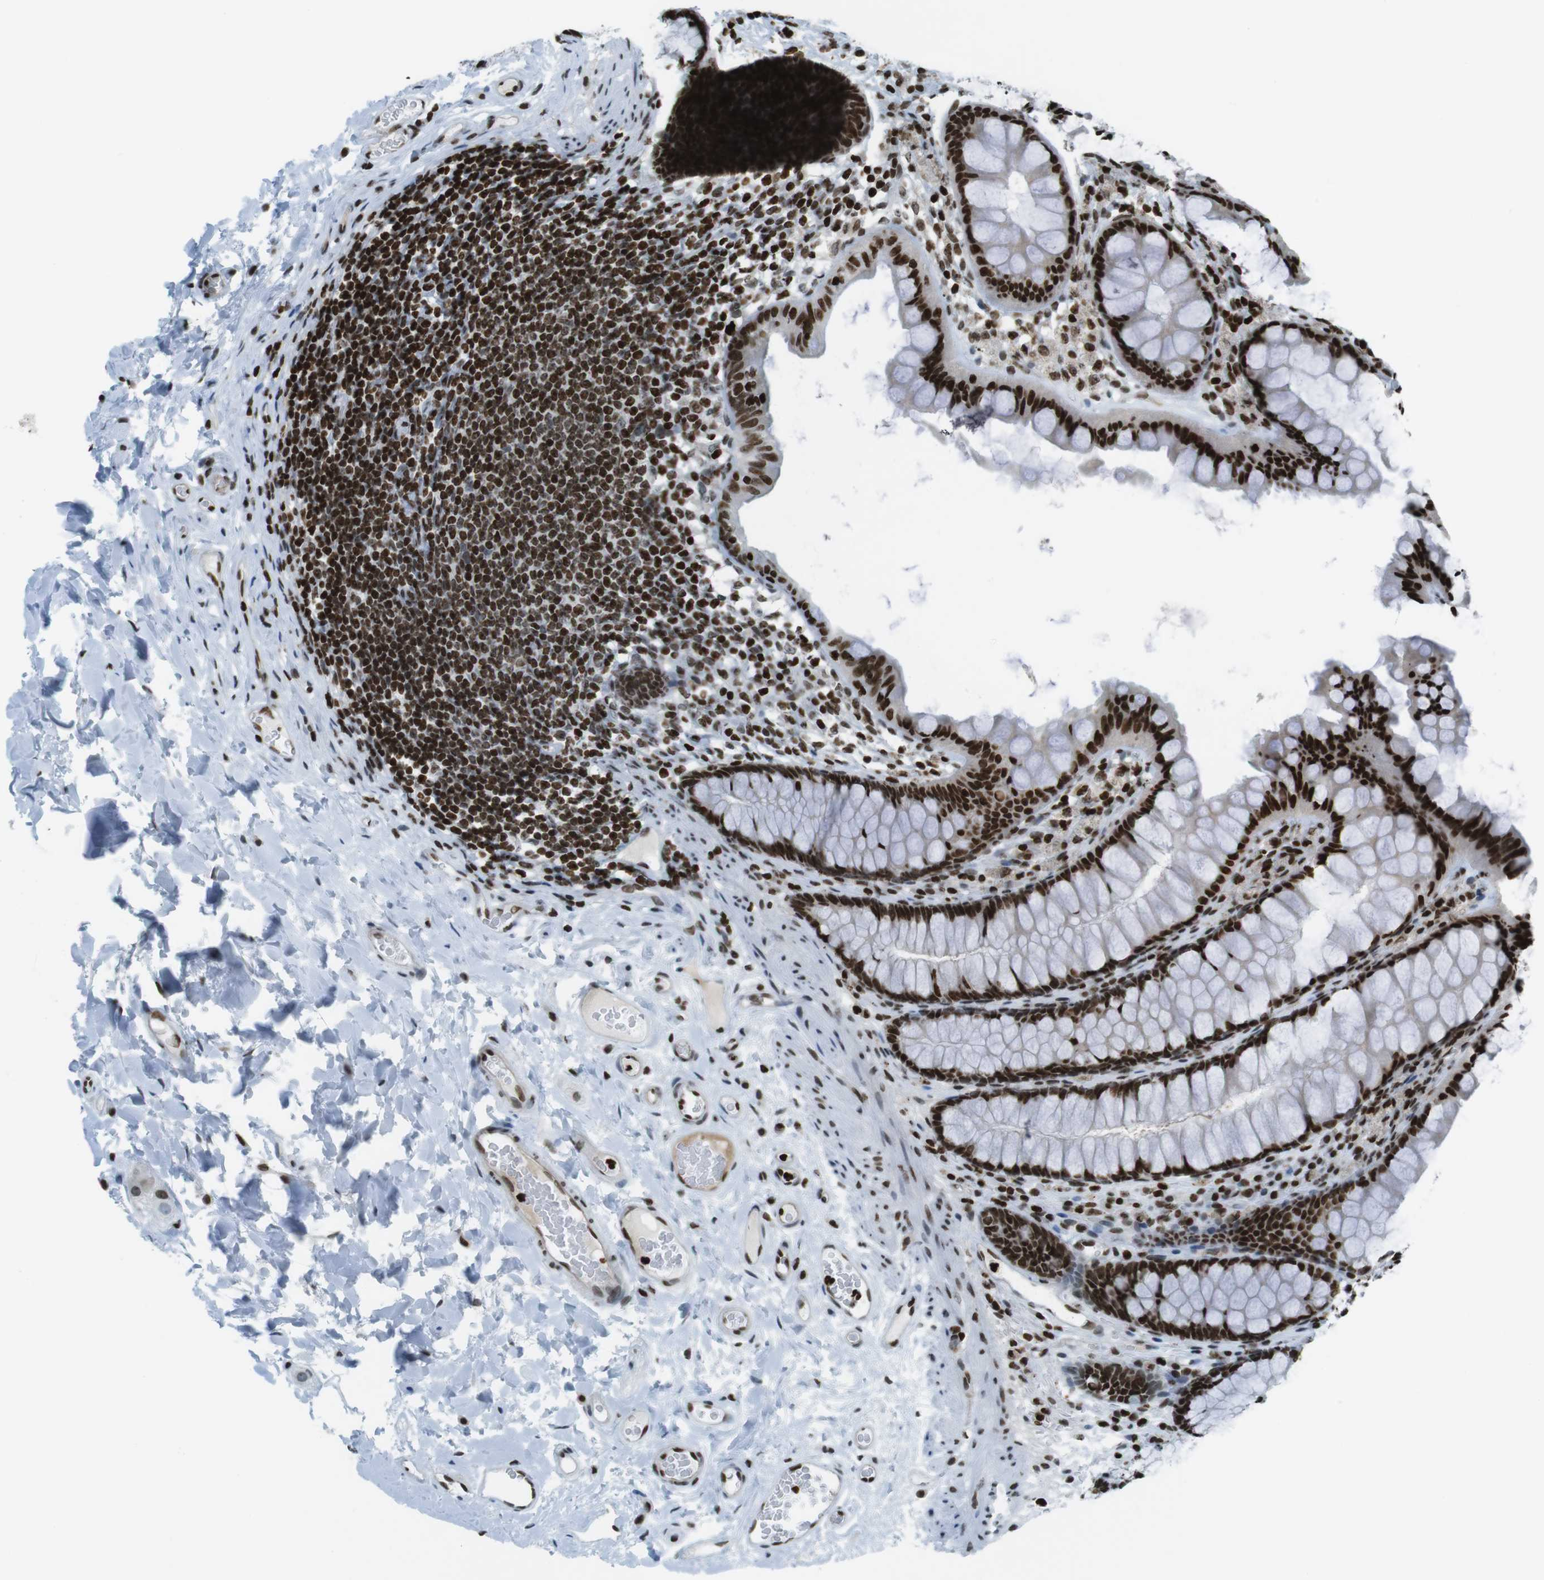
{"staining": {"intensity": "moderate", "quantity": ">75%", "location": "nuclear"}, "tissue": "colon", "cell_type": "Endothelial cells", "image_type": "normal", "snomed": [{"axis": "morphology", "description": "Normal tissue, NOS"}, {"axis": "topography", "description": "Colon"}], "caption": "Immunohistochemical staining of normal colon reveals >75% levels of moderate nuclear protein positivity in about >75% of endothelial cells.", "gene": "H2AC8", "patient": {"sex": "female", "age": 55}}